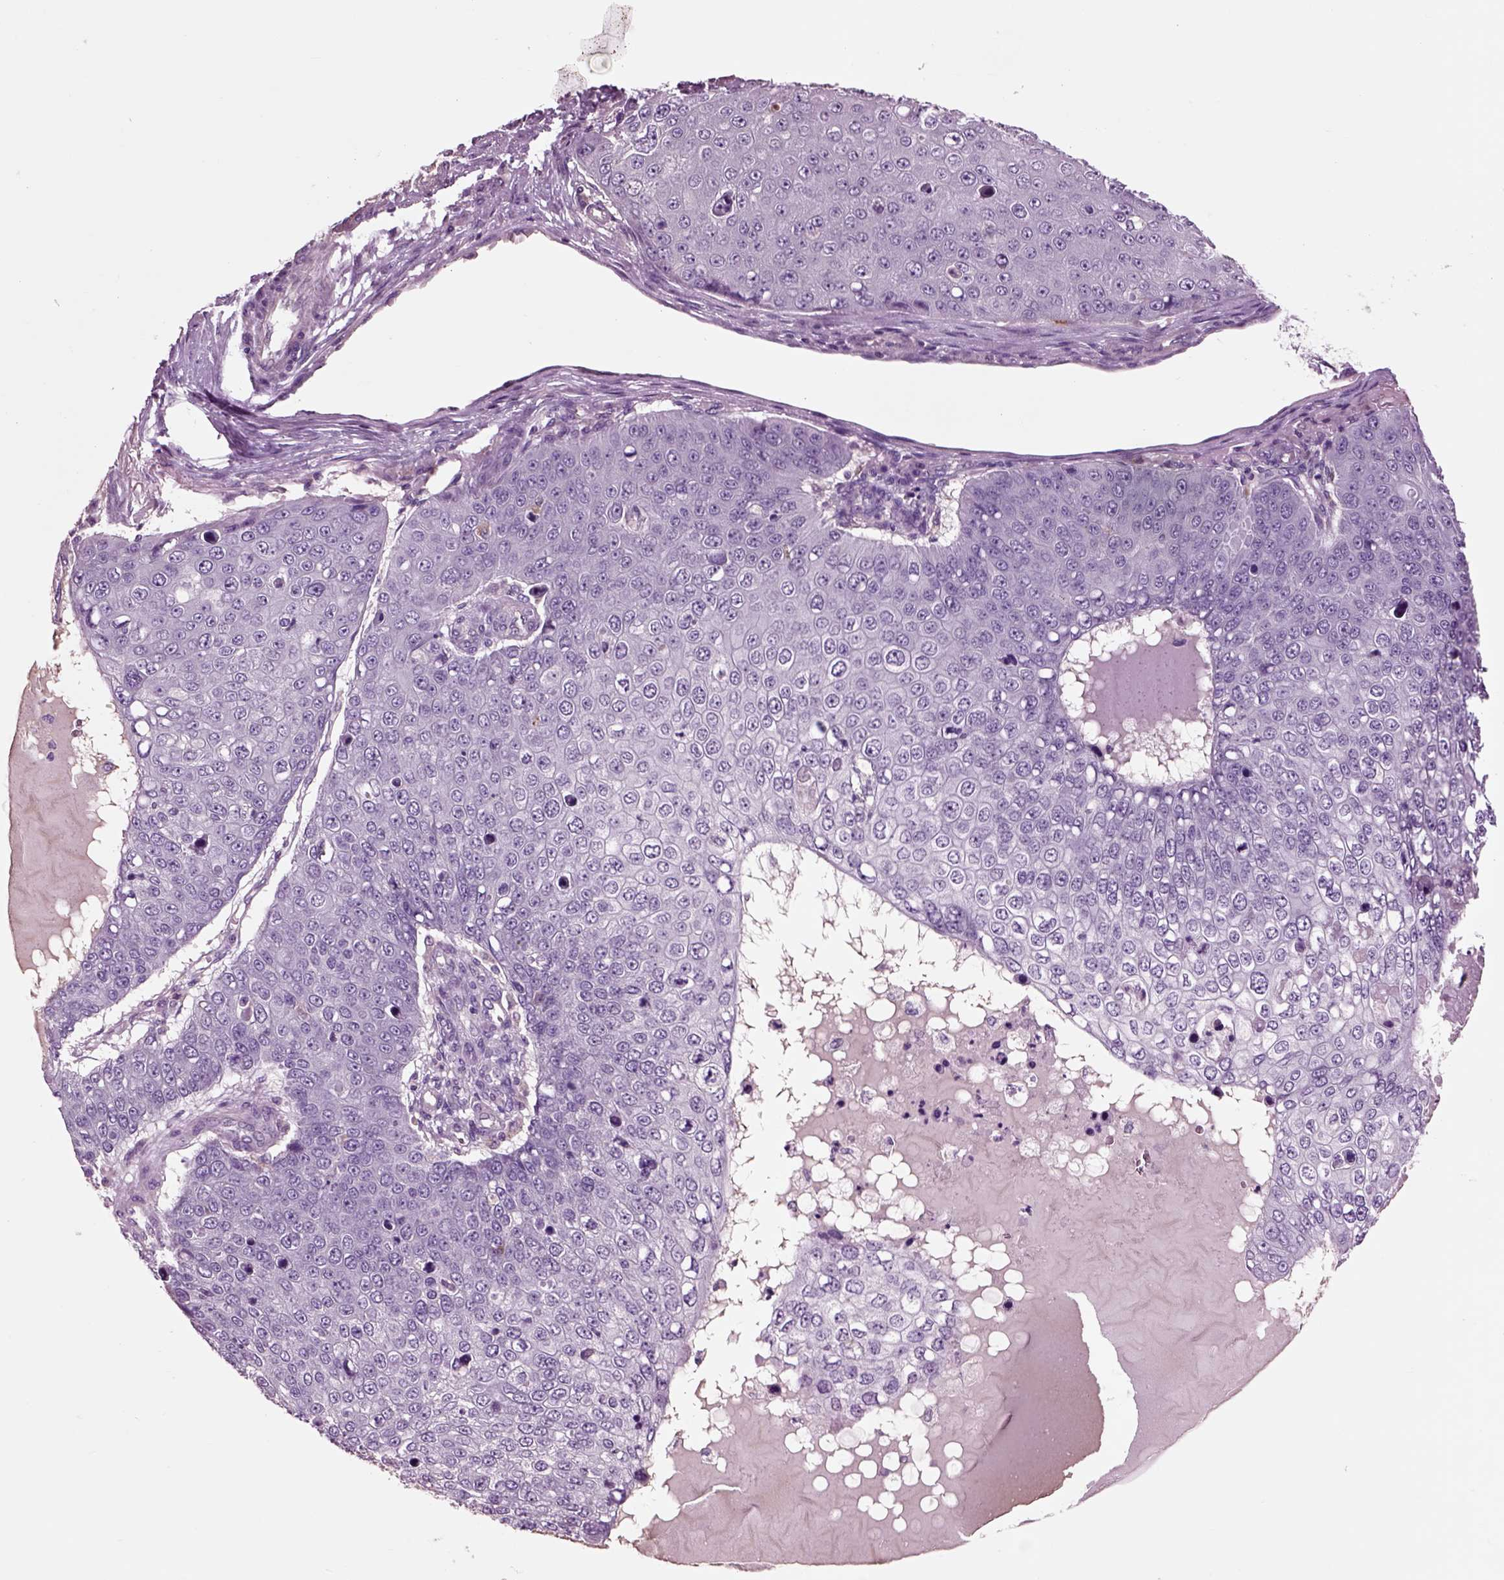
{"staining": {"intensity": "negative", "quantity": "none", "location": "none"}, "tissue": "skin cancer", "cell_type": "Tumor cells", "image_type": "cancer", "snomed": [{"axis": "morphology", "description": "Squamous cell carcinoma, NOS"}, {"axis": "topography", "description": "Skin"}], "caption": "High power microscopy photomicrograph of an immunohistochemistry image of skin cancer, revealing no significant positivity in tumor cells.", "gene": "CHGB", "patient": {"sex": "male", "age": 71}}